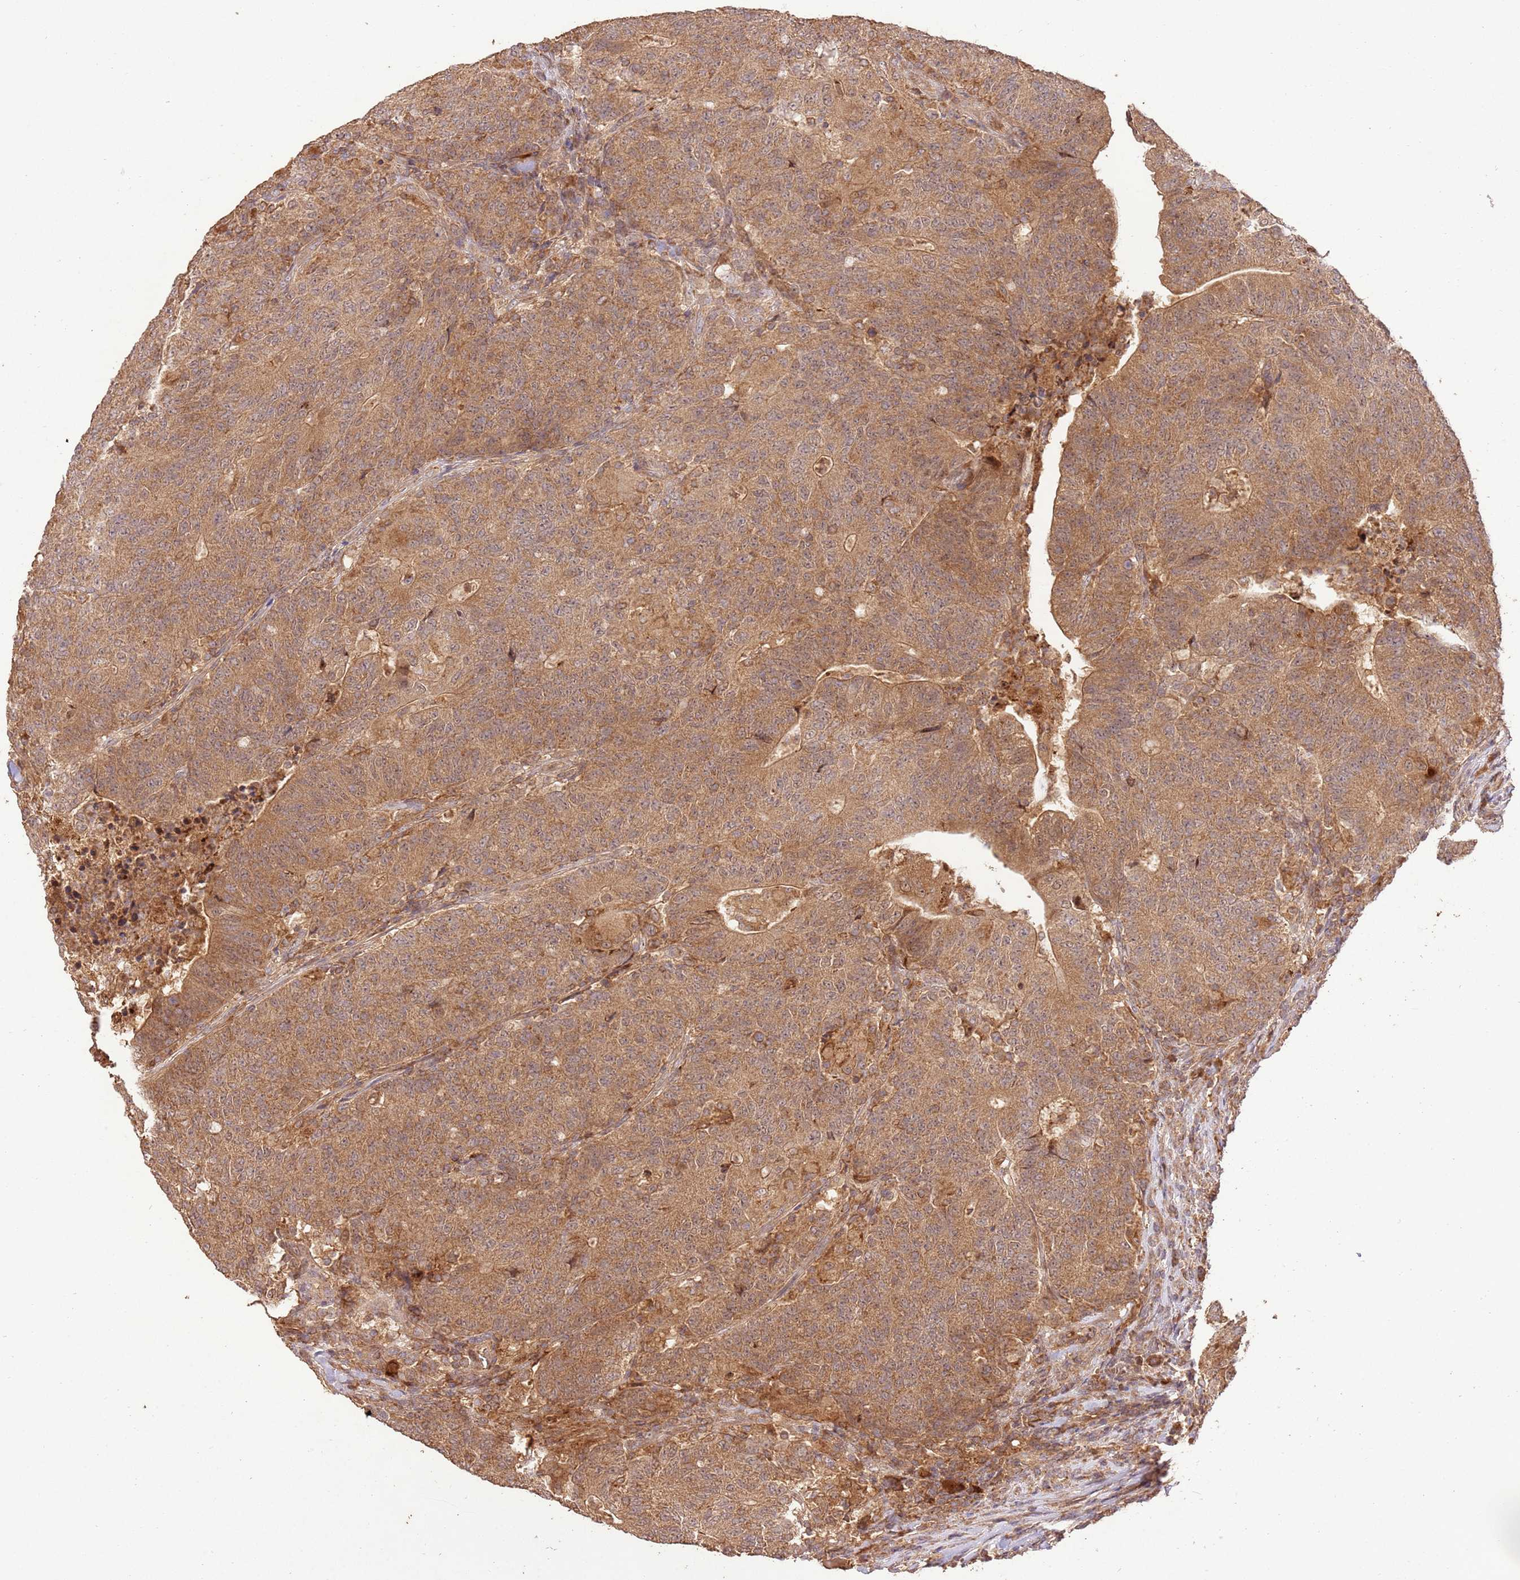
{"staining": {"intensity": "moderate", "quantity": ">75%", "location": "cytoplasmic/membranous"}, "tissue": "colorectal cancer", "cell_type": "Tumor cells", "image_type": "cancer", "snomed": [{"axis": "morphology", "description": "Adenocarcinoma, NOS"}, {"axis": "topography", "description": "Colon"}], "caption": "Immunohistochemistry (DAB) staining of colorectal cancer shows moderate cytoplasmic/membranous protein staining in approximately >75% of tumor cells. The staining is performed using DAB (3,3'-diaminobenzidine) brown chromogen to label protein expression. The nuclei are counter-stained blue using hematoxylin.", "gene": "LRRC28", "patient": {"sex": "female", "age": 75}}